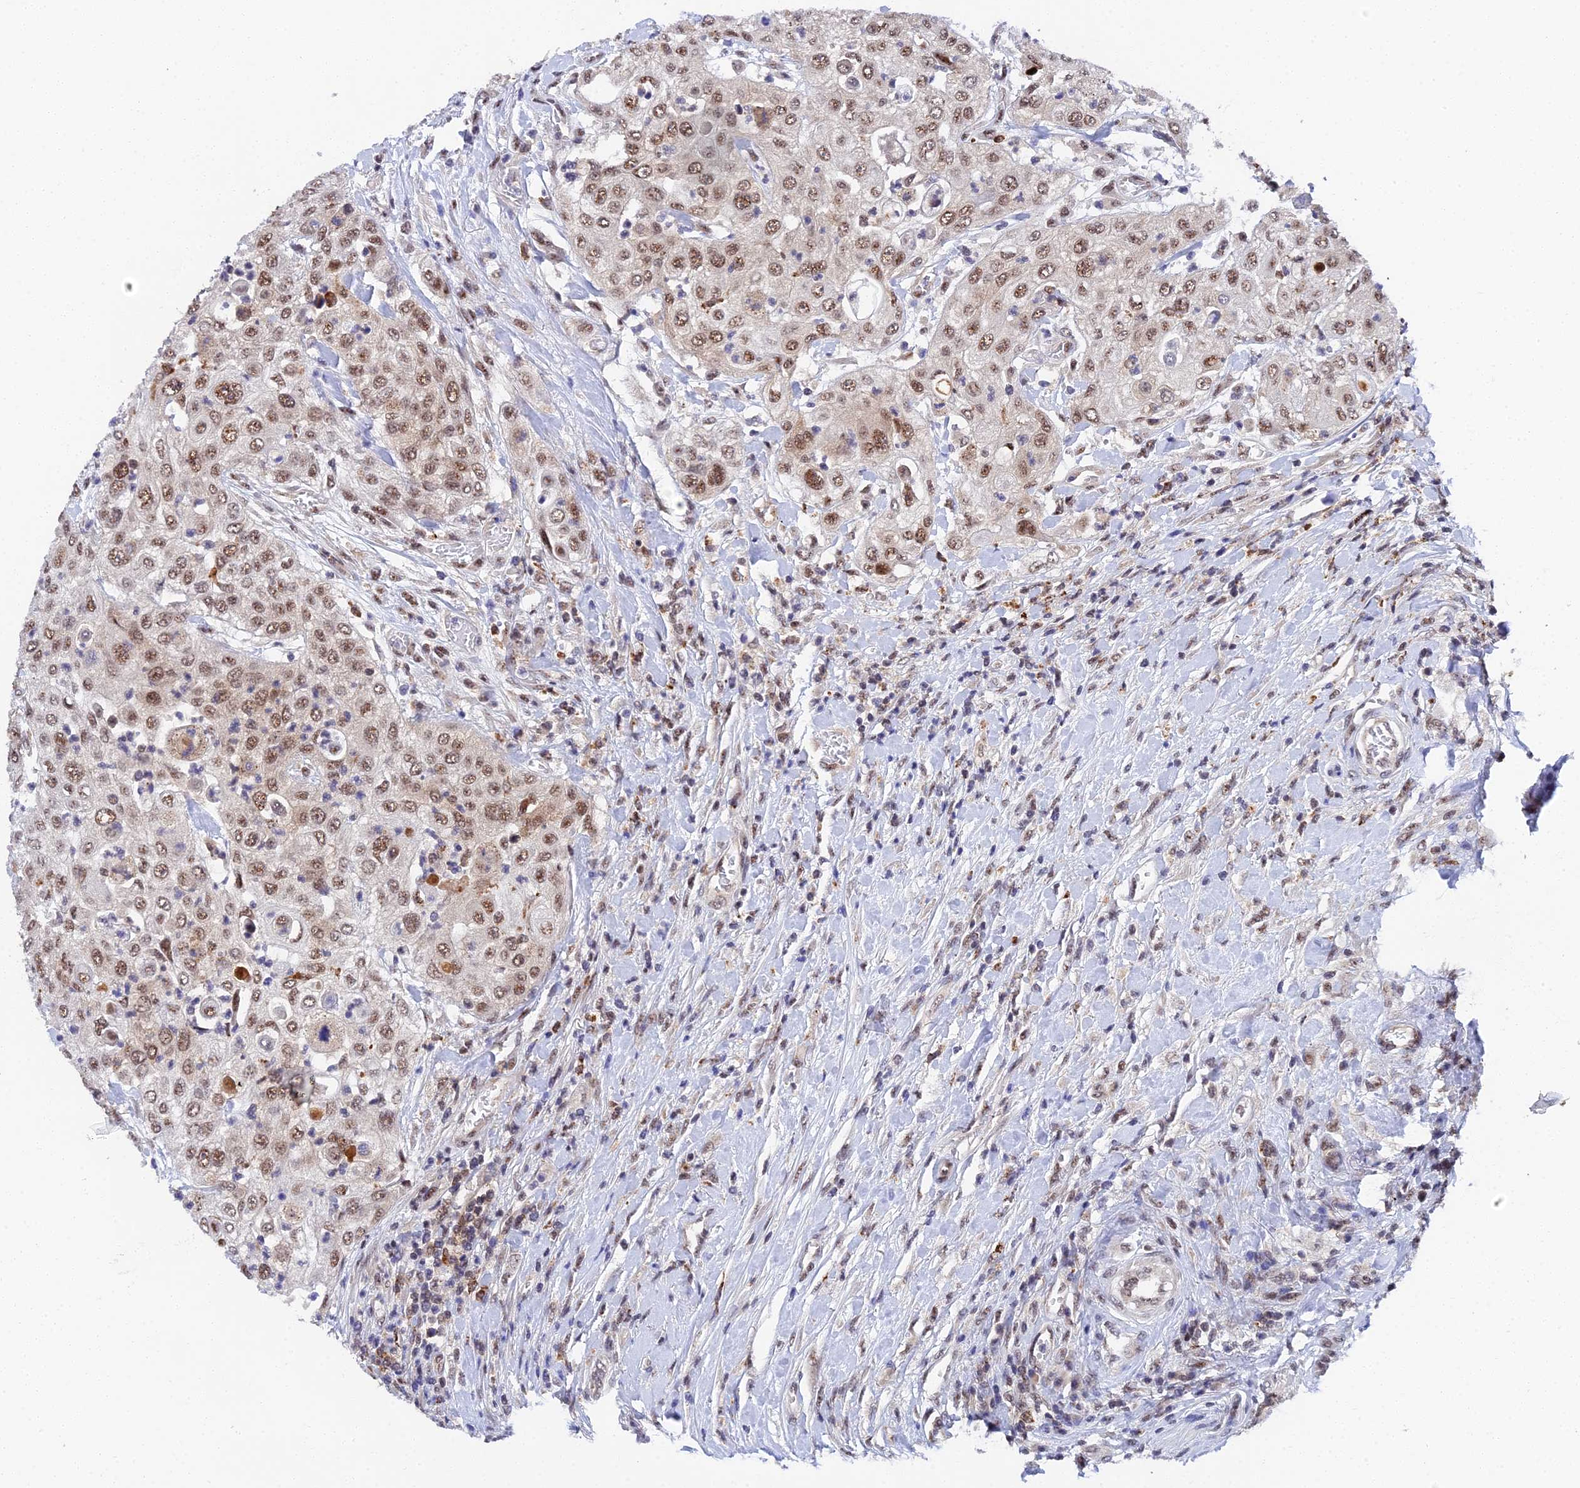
{"staining": {"intensity": "moderate", "quantity": ">75%", "location": "nuclear"}, "tissue": "urothelial cancer", "cell_type": "Tumor cells", "image_type": "cancer", "snomed": [{"axis": "morphology", "description": "Urothelial carcinoma, High grade"}, {"axis": "topography", "description": "Urinary bladder"}], "caption": "IHC staining of urothelial cancer, which displays medium levels of moderate nuclear staining in about >75% of tumor cells indicating moderate nuclear protein expression. The staining was performed using DAB (3,3'-diaminobenzidine) (brown) for protein detection and nuclei were counterstained in hematoxylin (blue).", "gene": "MAGOHB", "patient": {"sex": "female", "age": 79}}